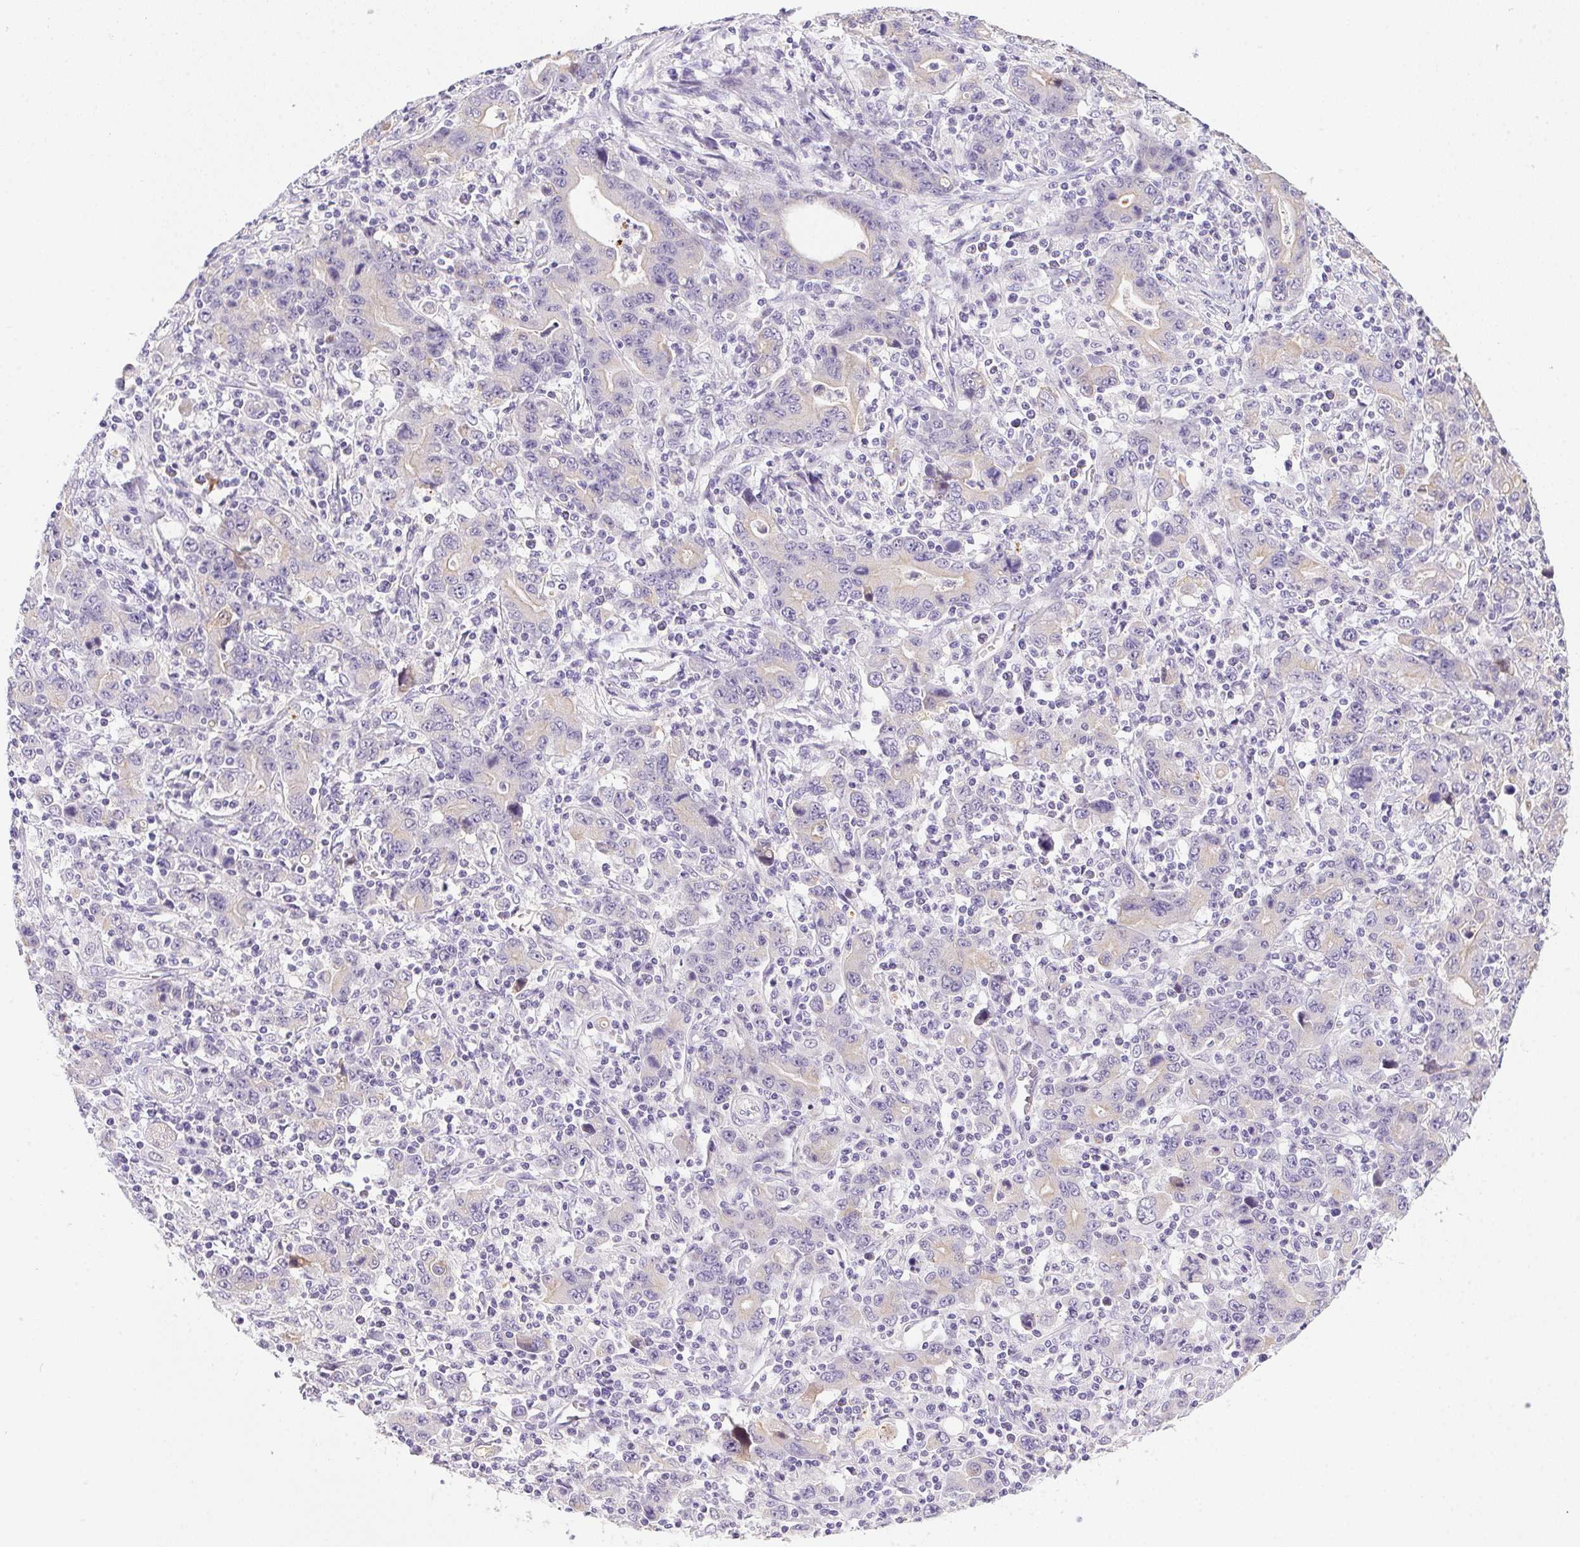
{"staining": {"intensity": "negative", "quantity": "none", "location": "none"}, "tissue": "stomach cancer", "cell_type": "Tumor cells", "image_type": "cancer", "snomed": [{"axis": "morphology", "description": "Adenocarcinoma, NOS"}, {"axis": "topography", "description": "Stomach, upper"}], "caption": "IHC photomicrograph of adenocarcinoma (stomach) stained for a protein (brown), which reveals no staining in tumor cells.", "gene": "SLC17A7", "patient": {"sex": "male", "age": 69}}